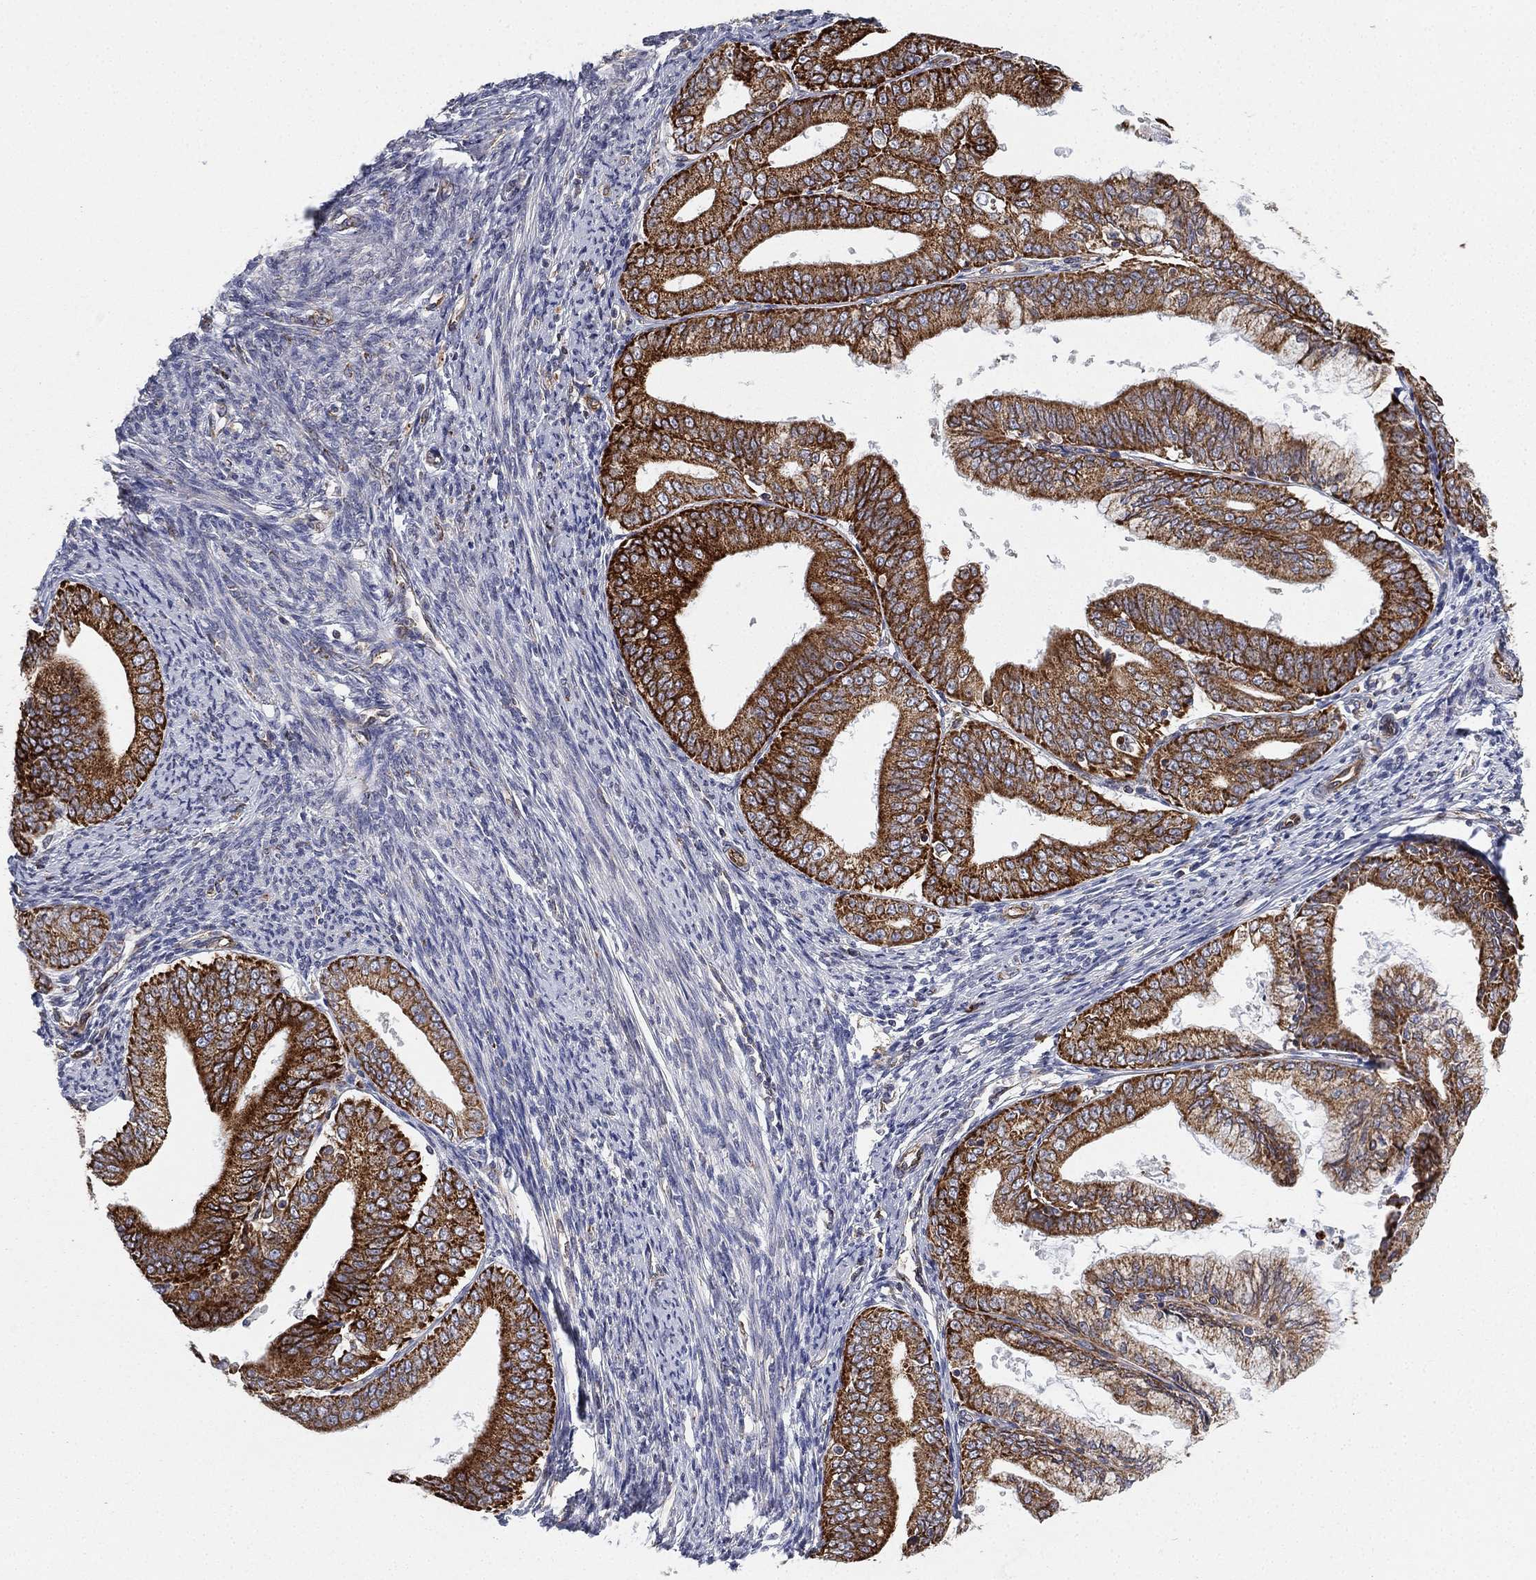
{"staining": {"intensity": "strong", "quantity": "25%-75%", "location": "cytoplasmic/membranous"}, "tissue": "endometrial cancer", "cell_type": "Tumor cells", "image_type": "cancer", "snomed": [{"axis": "morphology", "description": "Adenocarcinoma, NOS"}, {"axis": "topography", "description": "Endometrium"}], "caption": "Protein positivity by IHC displays strong cytoplasmic/membranous staining in approximately 25%-75% of tumor cells in endometrial cancer (adenocarcinoma).", "gene": "CYB5B", "patient": {"sex": "female", "age": 63}}